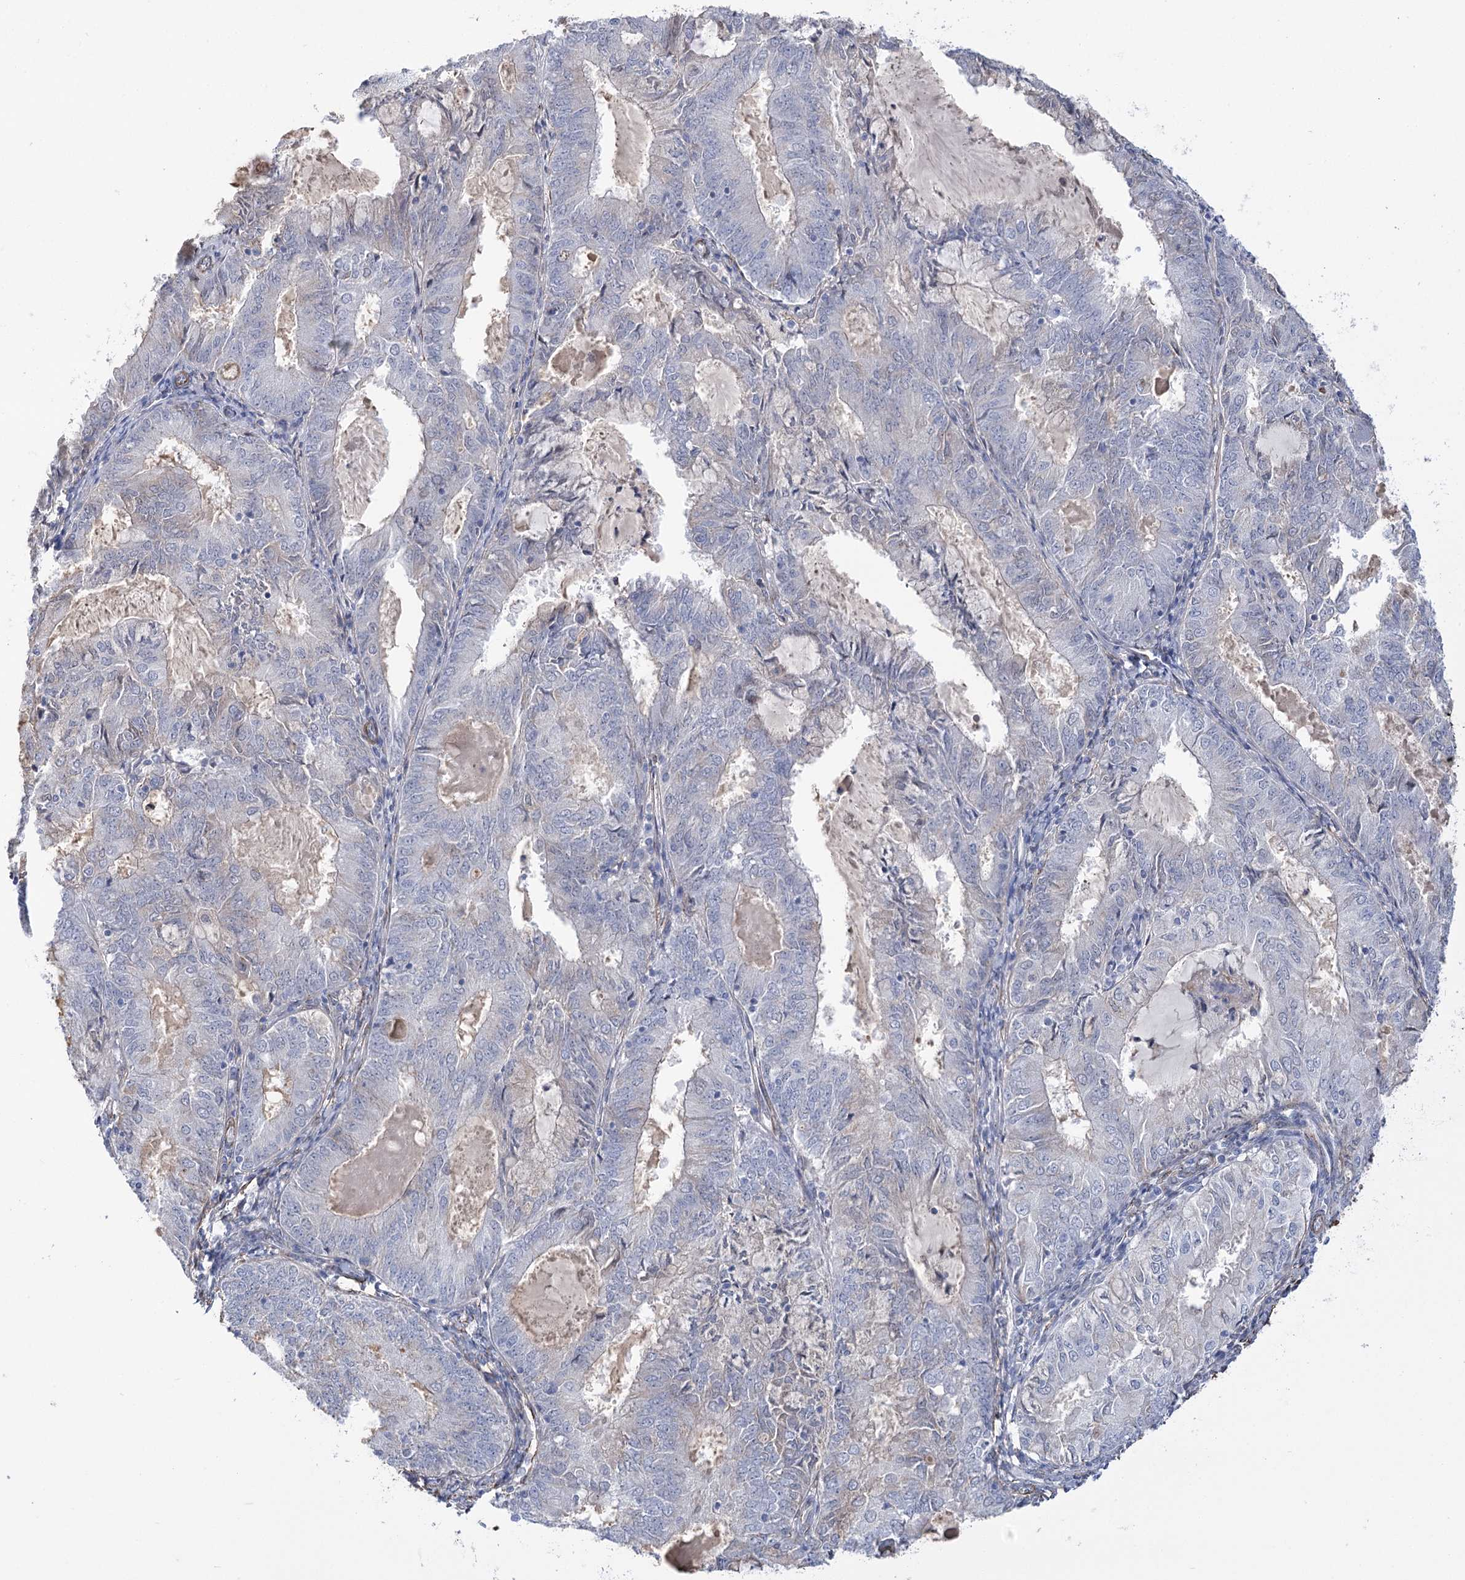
{"staining": {"intensity": "negative", "quantity": "none", "location": "none"}, "tissue": "endometrial cancer", "cell_type": "Tumor cells", "image_type": "cancer", "snomed": [{"axis": "morphology", "description": "Adenocarcinoma, NOS"}, {"axis": "topography", "description": "Endometrium"}], "caption": "DAB immunohistochemical staining of human endometrial cancer demonstrates no significant expression in tumor cells.", "gene": "WASHC3", "patient": {"sex": "female", "age": 57}}